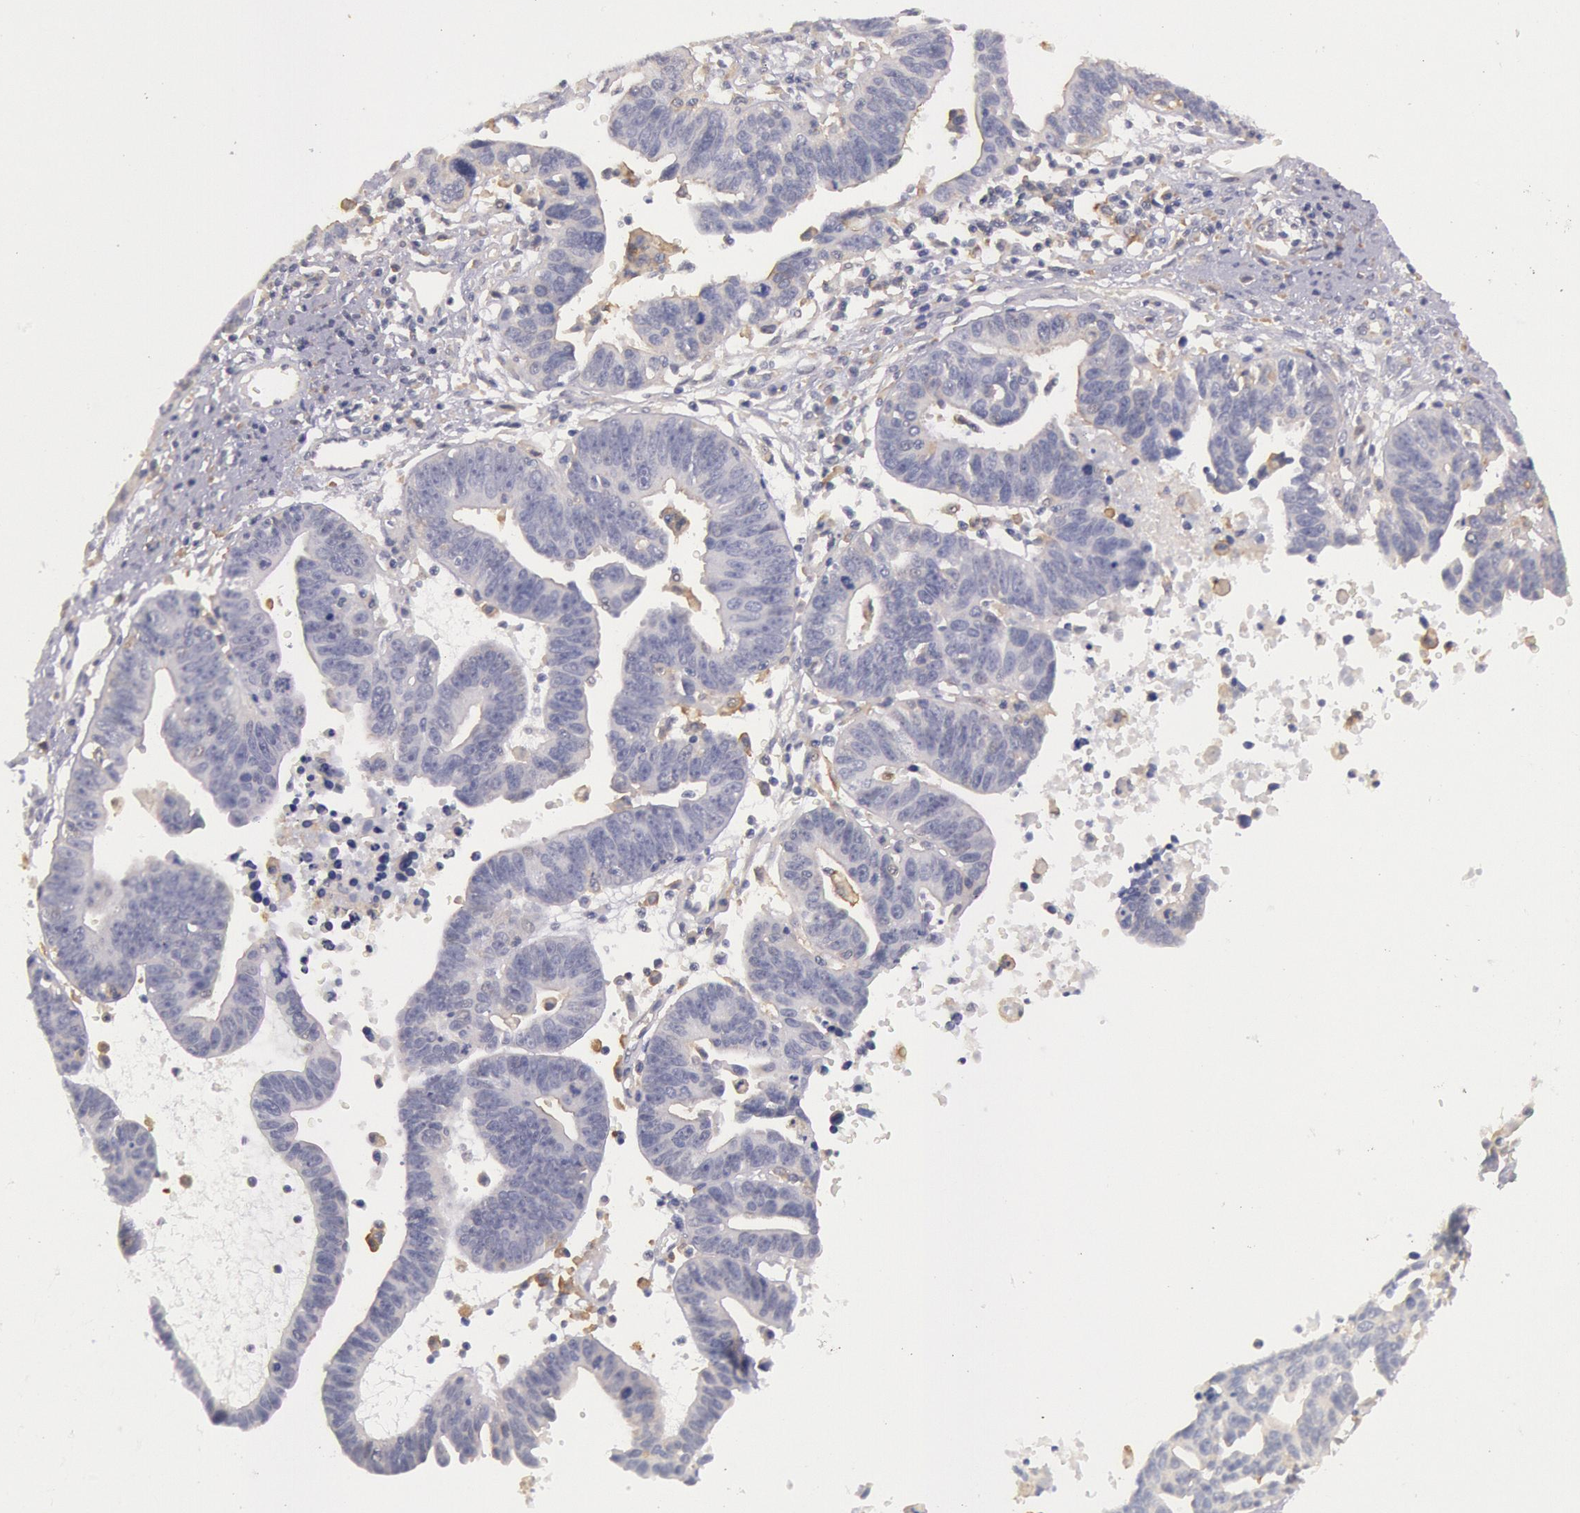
{"staining": {"intensity": "negative", "quantity": "none", "location": "none"}, "tissue": "ovarian cancer", "cell_type": "Tumor cells", "image_type": "cancer", "snomed": [{"axis": "morphology", "description": "Carcinoma, endometroid"}, {"axis": "morphology", "description": "Cystadenocarcinoma, serous, NOS"}, {"axis": "topography", "description": "Ovary"}], "caption": "An immunohistochemistry (IHC) photomicrograph of ovarian serous cystadenocarcinoma is shown. There is no staining in tumor cells of ovarian serous cystadenocarcinoma.", "gene": "MYO5A", "patient": {"sex": "female", "age": 45}}